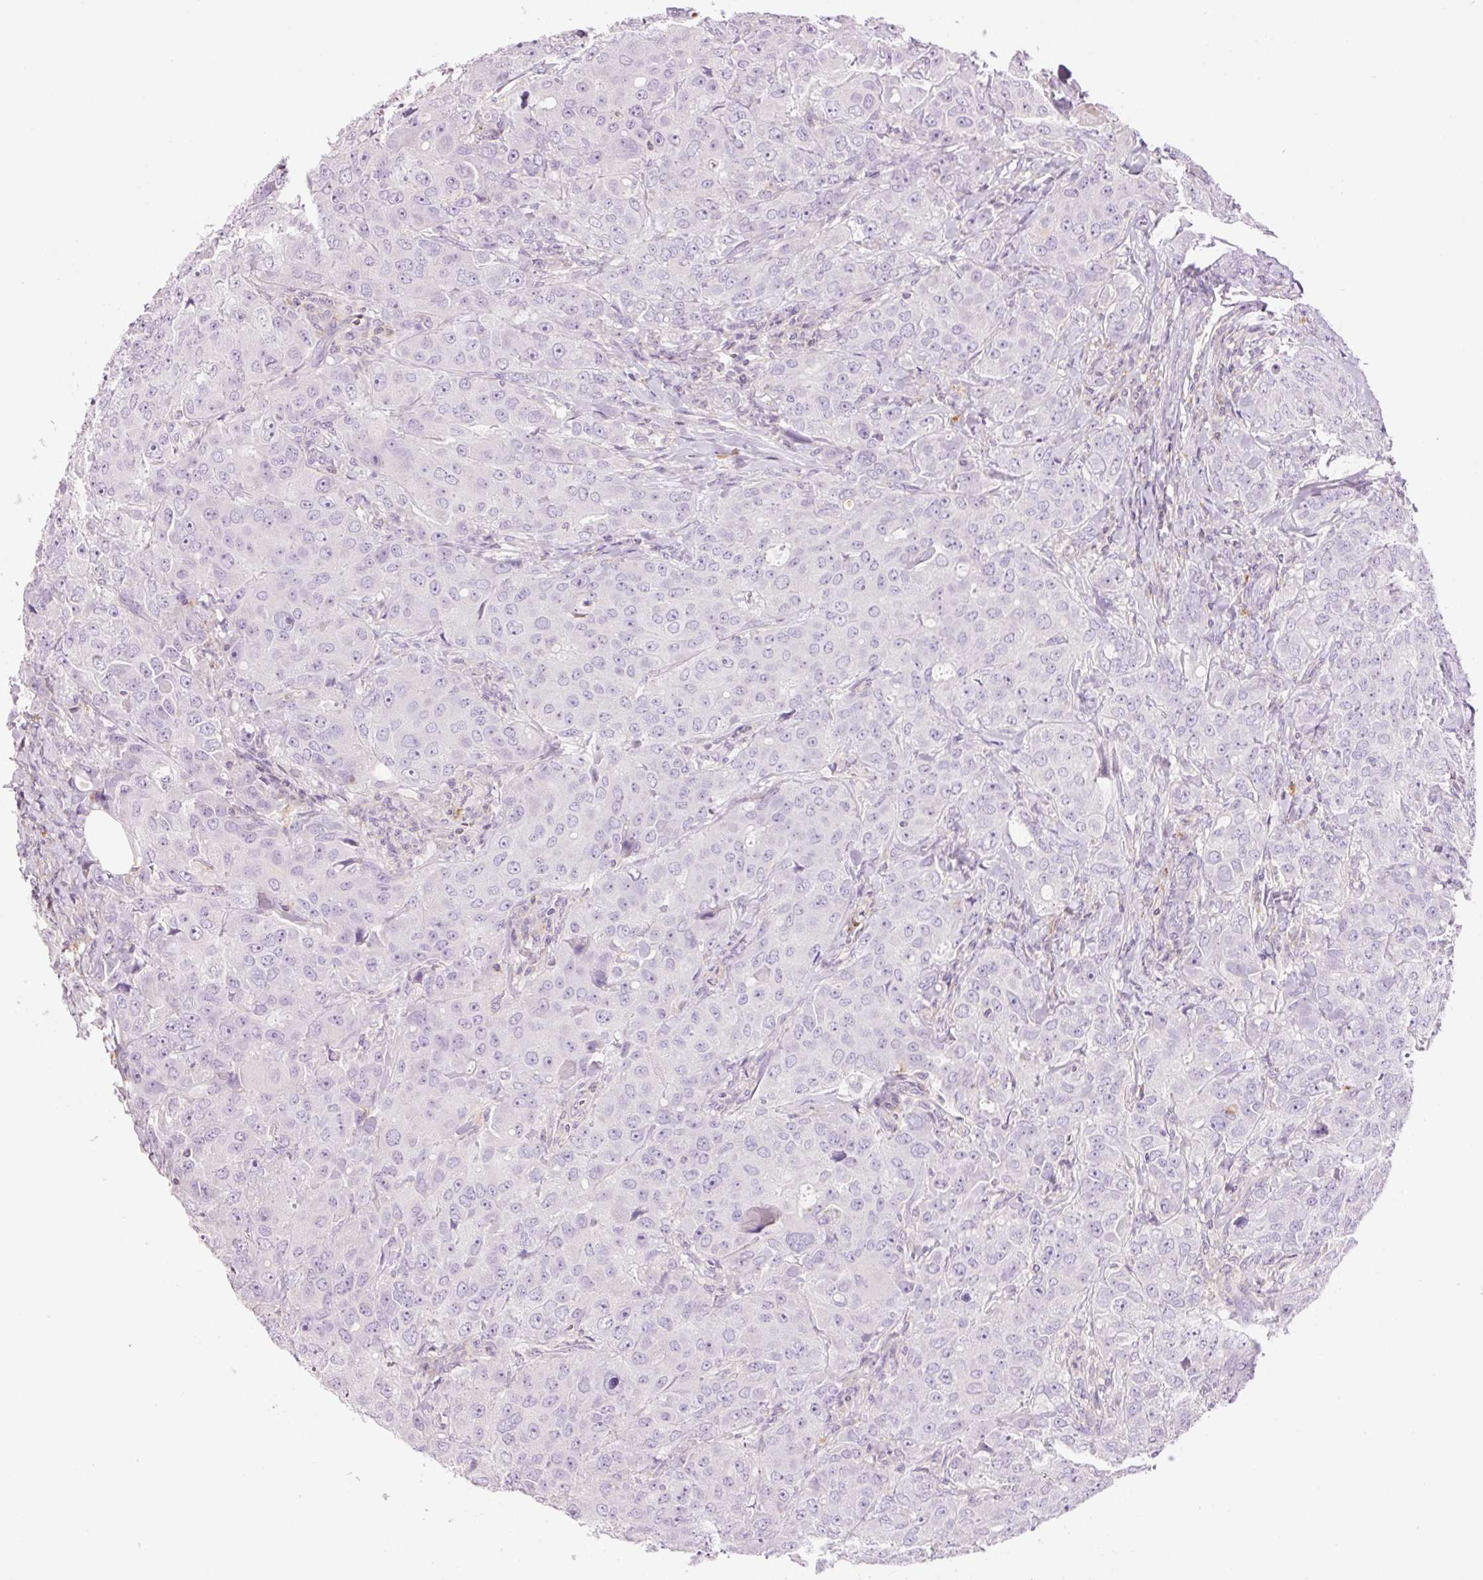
{"staining": {"intensity": "negative", "quantity": "none", "location": "none"}, "tissue": "breast cancer", "cell_type": "Tumor cells", "image_type": "cancer", "snomed": [{"axis": "morphology", "description": "Duct carcinoma"}, {"axis": "topography", "description": "Breast"}], "caption": "DAB (3,3'-diaminobenzidine) immunohistochemical staining of human breast cancer shows no significant staining in tumor cells. (DAB (3,3'-diaminobenzidine) immunohistochemistry (IHC), high magnification).", "gene": "DOK6", "patient": {"sex": "female", "age": 43}}